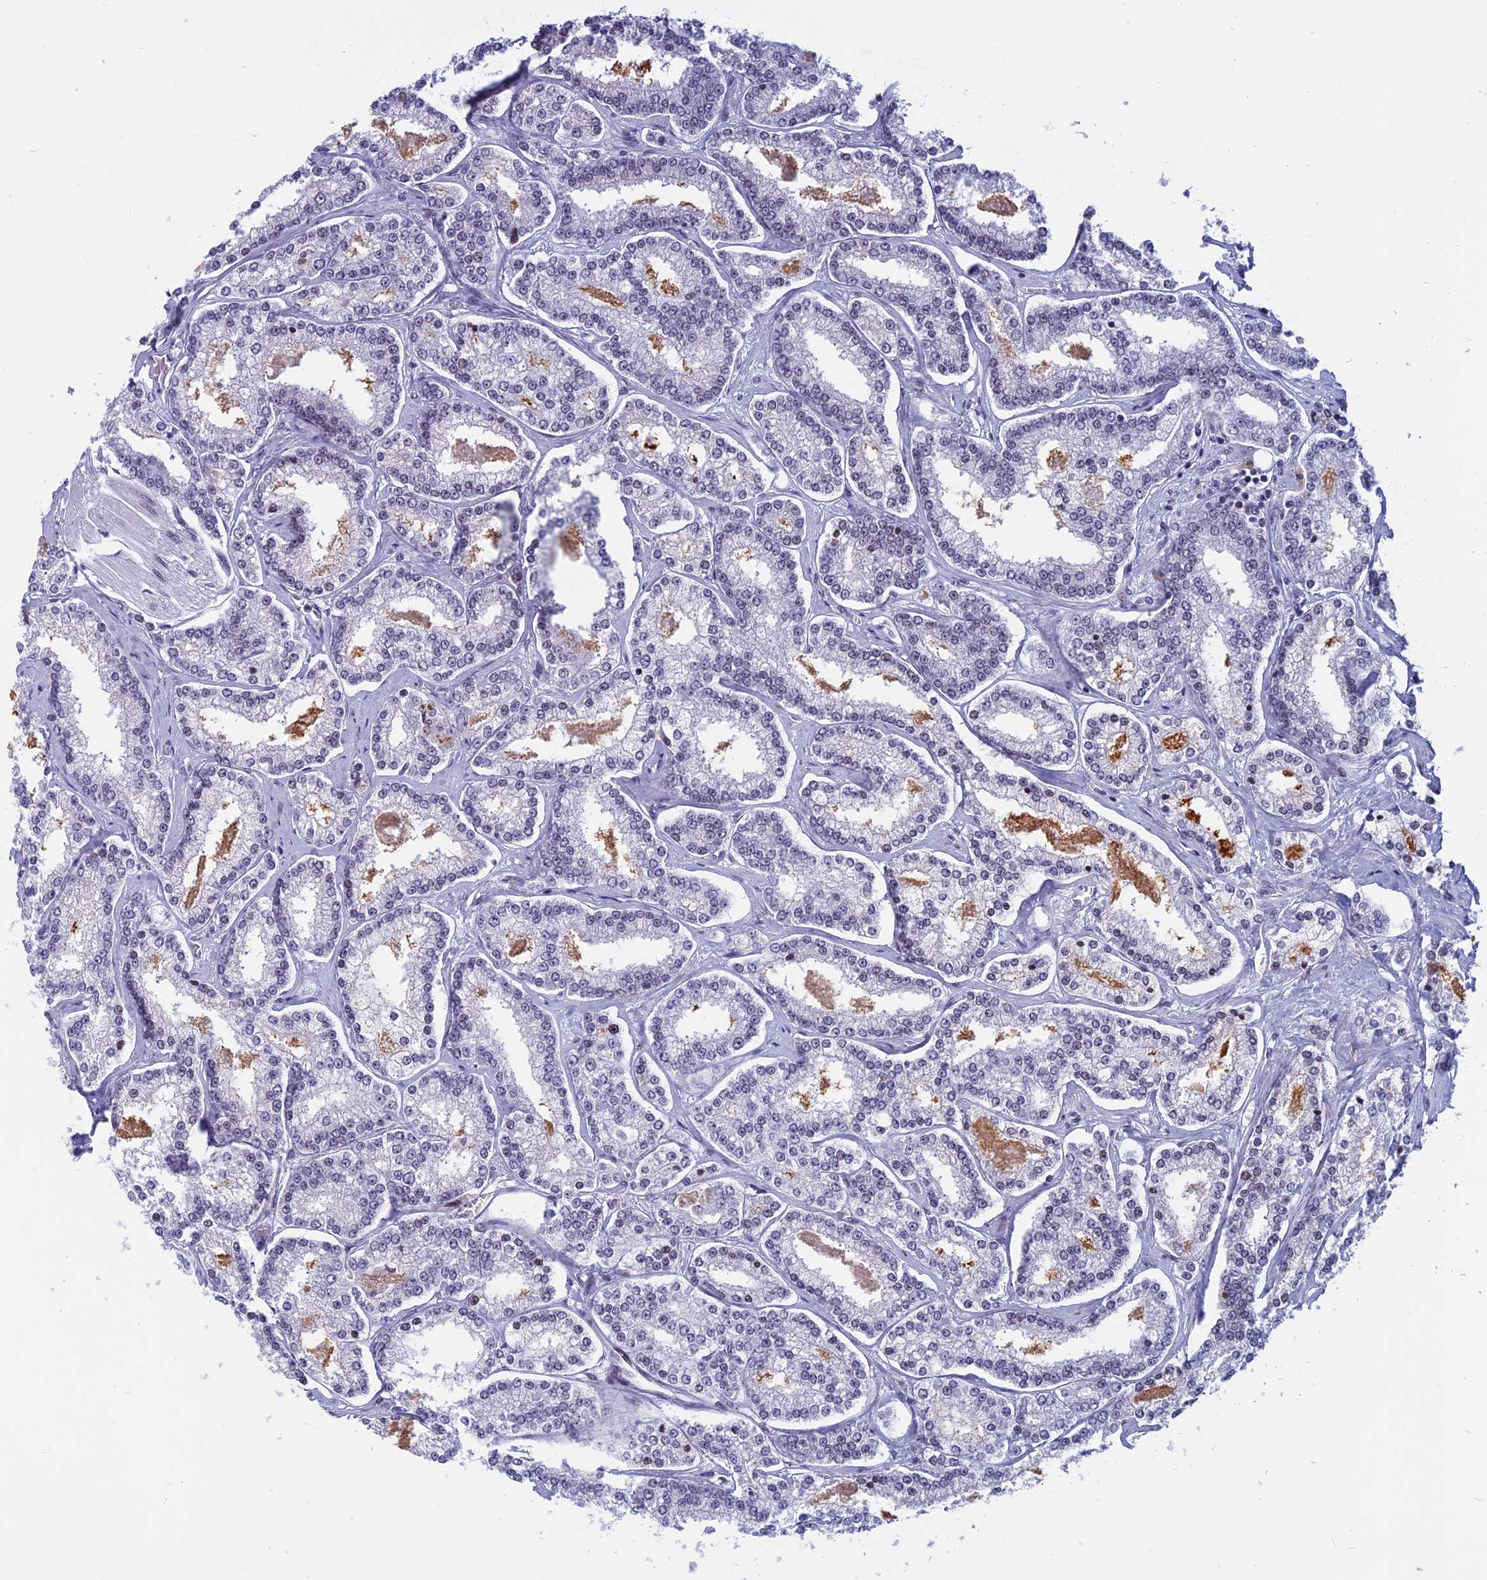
{"staining": {"intensity": "negative", "quantity": "none", "location": "none"}, "tissue": "prostate cancer", "cell_type": "Tumor cells", "image_type": "cancer", "snomed": [{"axis": "morphology", "description": "Normal tissue, NOS"}, {"axis": "morphology", "description": "Adenocarcinoma, High grade"}, {"axis": "topography", "description": "Prostate"}], "caption": "Tumor cells are negative for brown protein staining in adenocarcinoma (high-grade) (prostate).", "gene": "CDC7", "patient": {"sex": "male", "age": 83}}